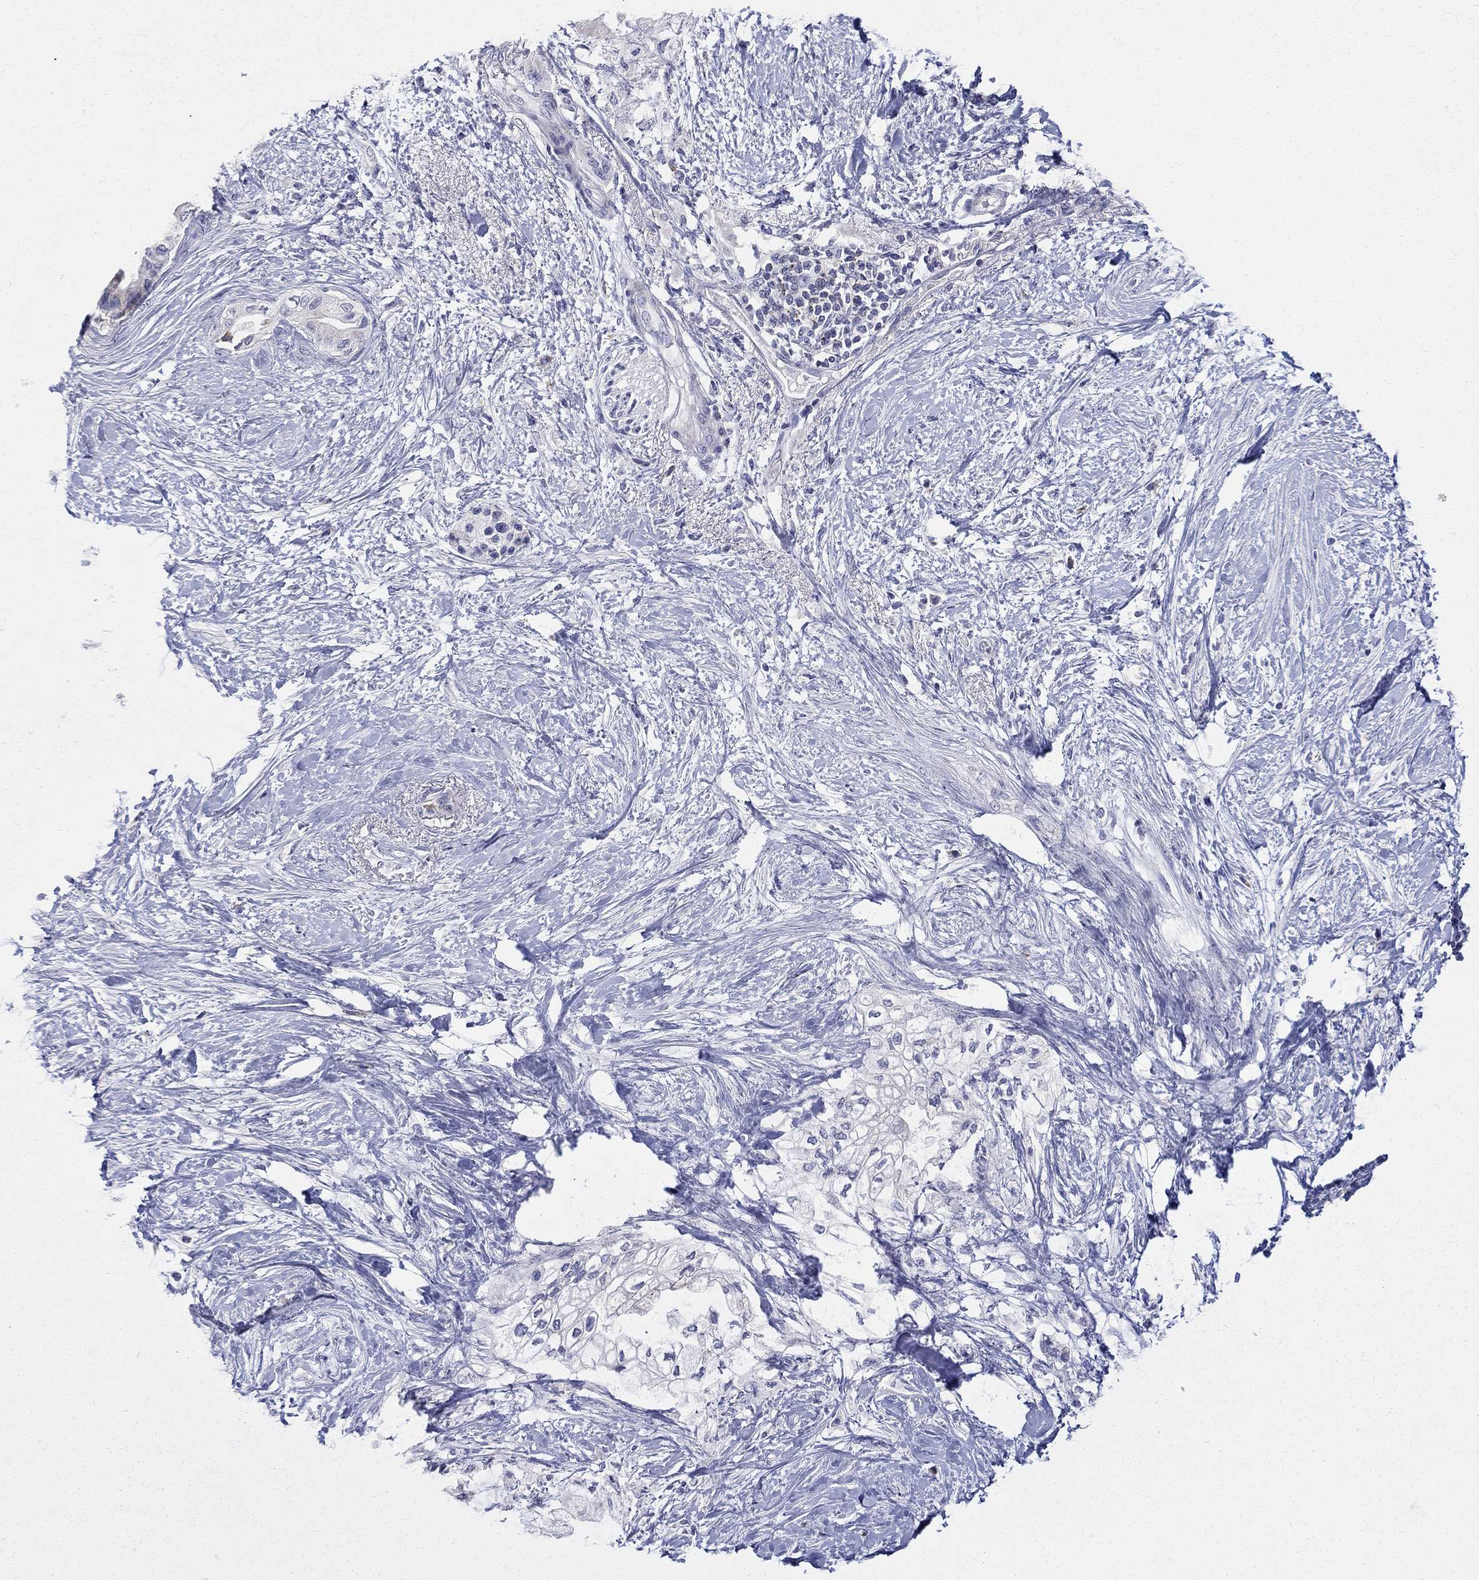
{"staining": {"intensity": "negative", "quantity": "none", "location": "none"}, "tissue": "pancreatic cancer", "cell_type": "Tumor cells", "image_type": "cancer", "snomed": [{"axis": "morphology", "description": "Normal tissue, NOS"}, {"axis": "morphology", "description": "Adenocarcinoma, NOS"}, {"axis": "topography", "description": "Pancreas"}, {"axis": "topography", "description": "Duodenum"}], "caption": "Adenocarcinoma (pancreatic) stained for a protein using immunohistochemistry displays no positivity tumor cells.", "gene": "HMX2", "patient": {"sex": "female", "age": 60}}